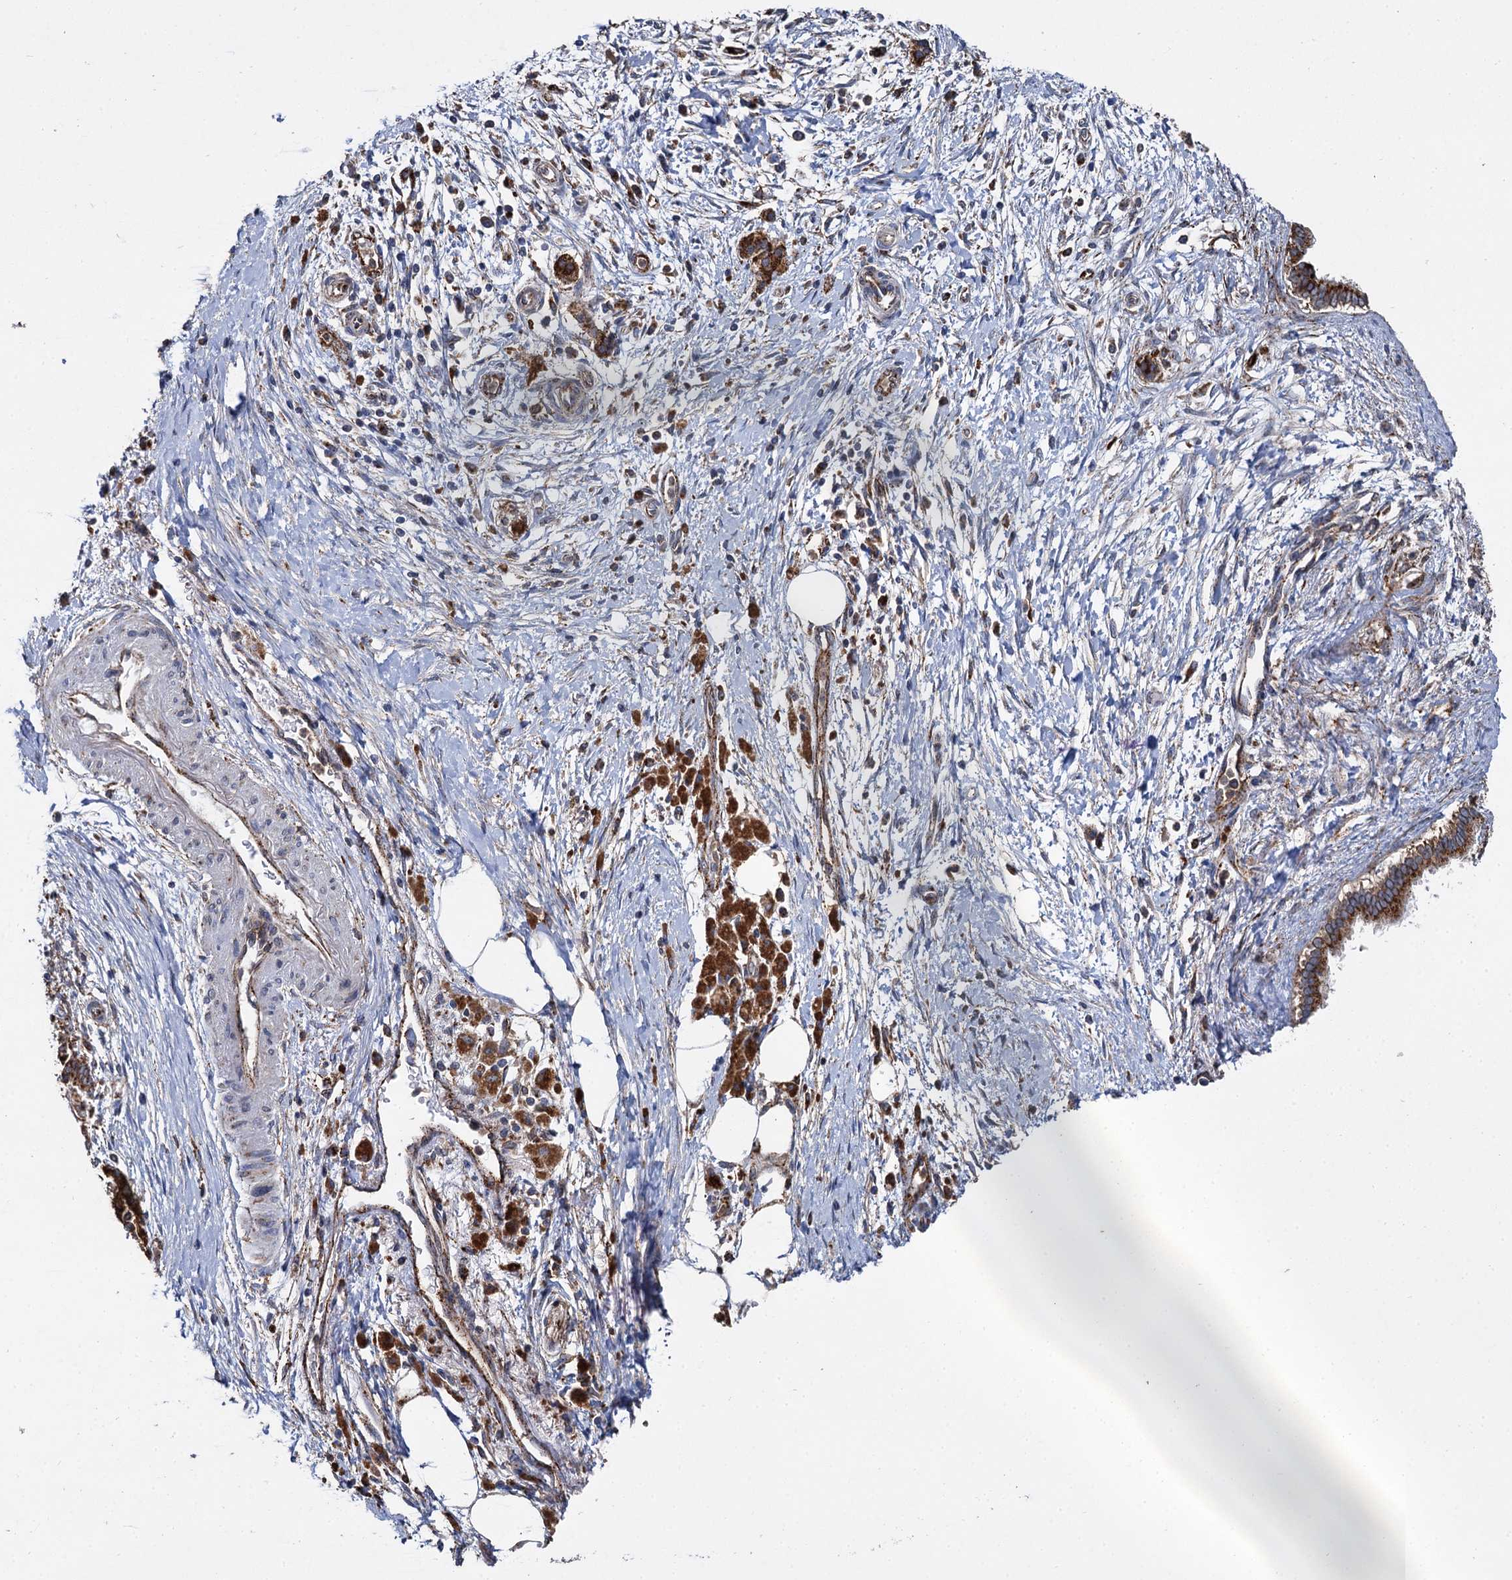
{"staining": {"intensity": "strong", "quantity": ">75%", "location": "cytoplasmic/membranous"}, "tissue": "pancreatic cancer", "cell_type": "Tumor cells", "image_type": "cancer", "snomed": [{"axis": "morphology", "description": "Adenocarcinoma, NOS"}, {"axis": "topography", "description": "Pancreas"}], "caption": "Human adenocarcinoma (pancreatic) stained for a protein (brown) shows strong cytoplasmic/membranous positive positivity in about >75% of tumor cells.", "gene": "GBA1", "patient": {"sex": "male", "age": 58}}